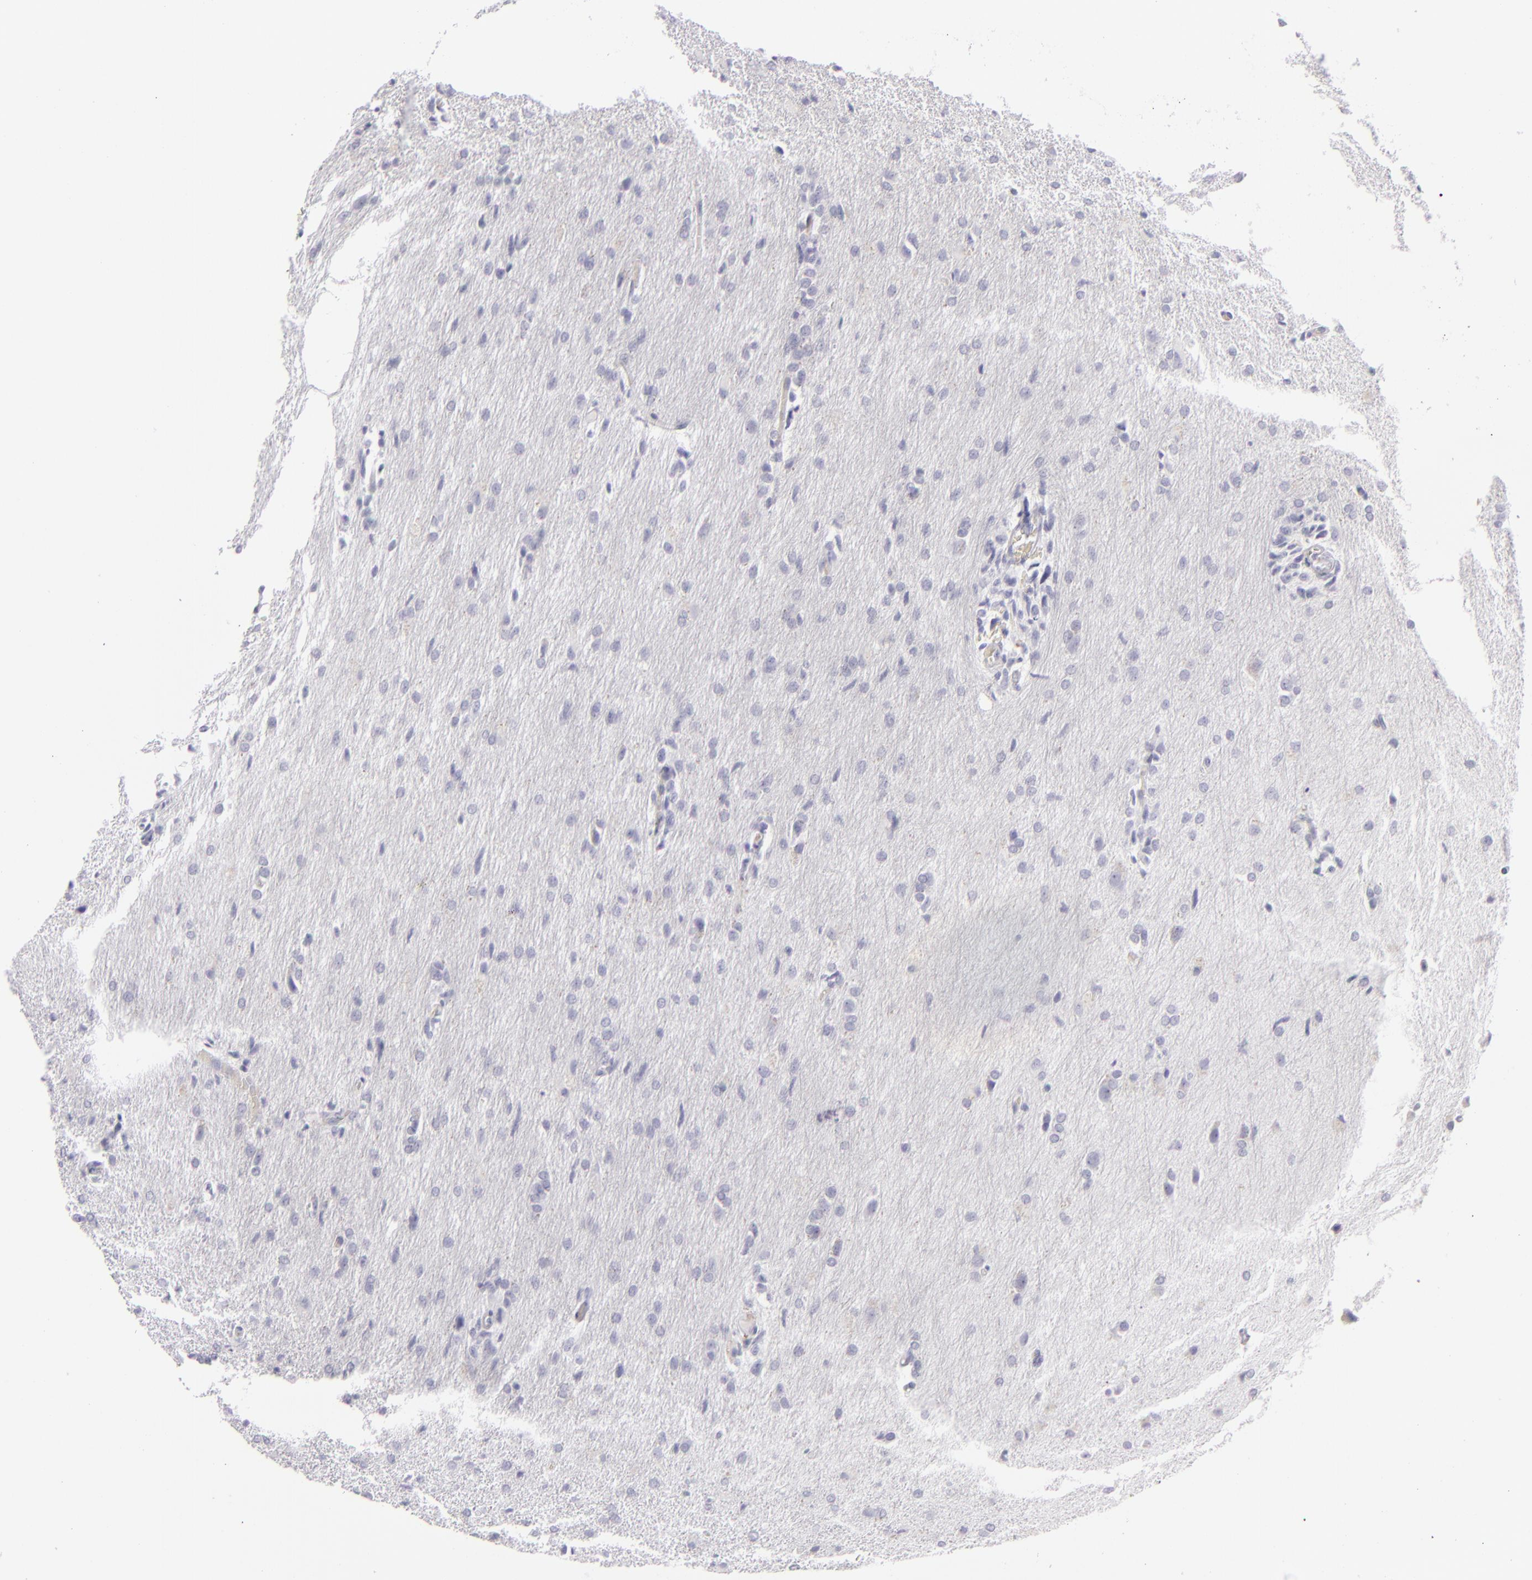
{"staining": {"intensity": "negative", "quantity": "none", "location": "none"}, "tissue": "glioma", "cell_type": "Tumor cells", "image_type": "cancer", "snomed": [{"axis": "morphology", "description": "Glioma, malignant, High grade"}, {"axis": "topography", "description": "Brain"}], "caption": "High magnification brightfield microscopy of malignant high-grade glioma stained with DAB (3,3'-diaminobenzidine) (brown) and counterstained with hematoxylin (blue): tumor cells show no significant staining.", "gene": "CDX2", "patient": {"sex": "male", "age": 68}}